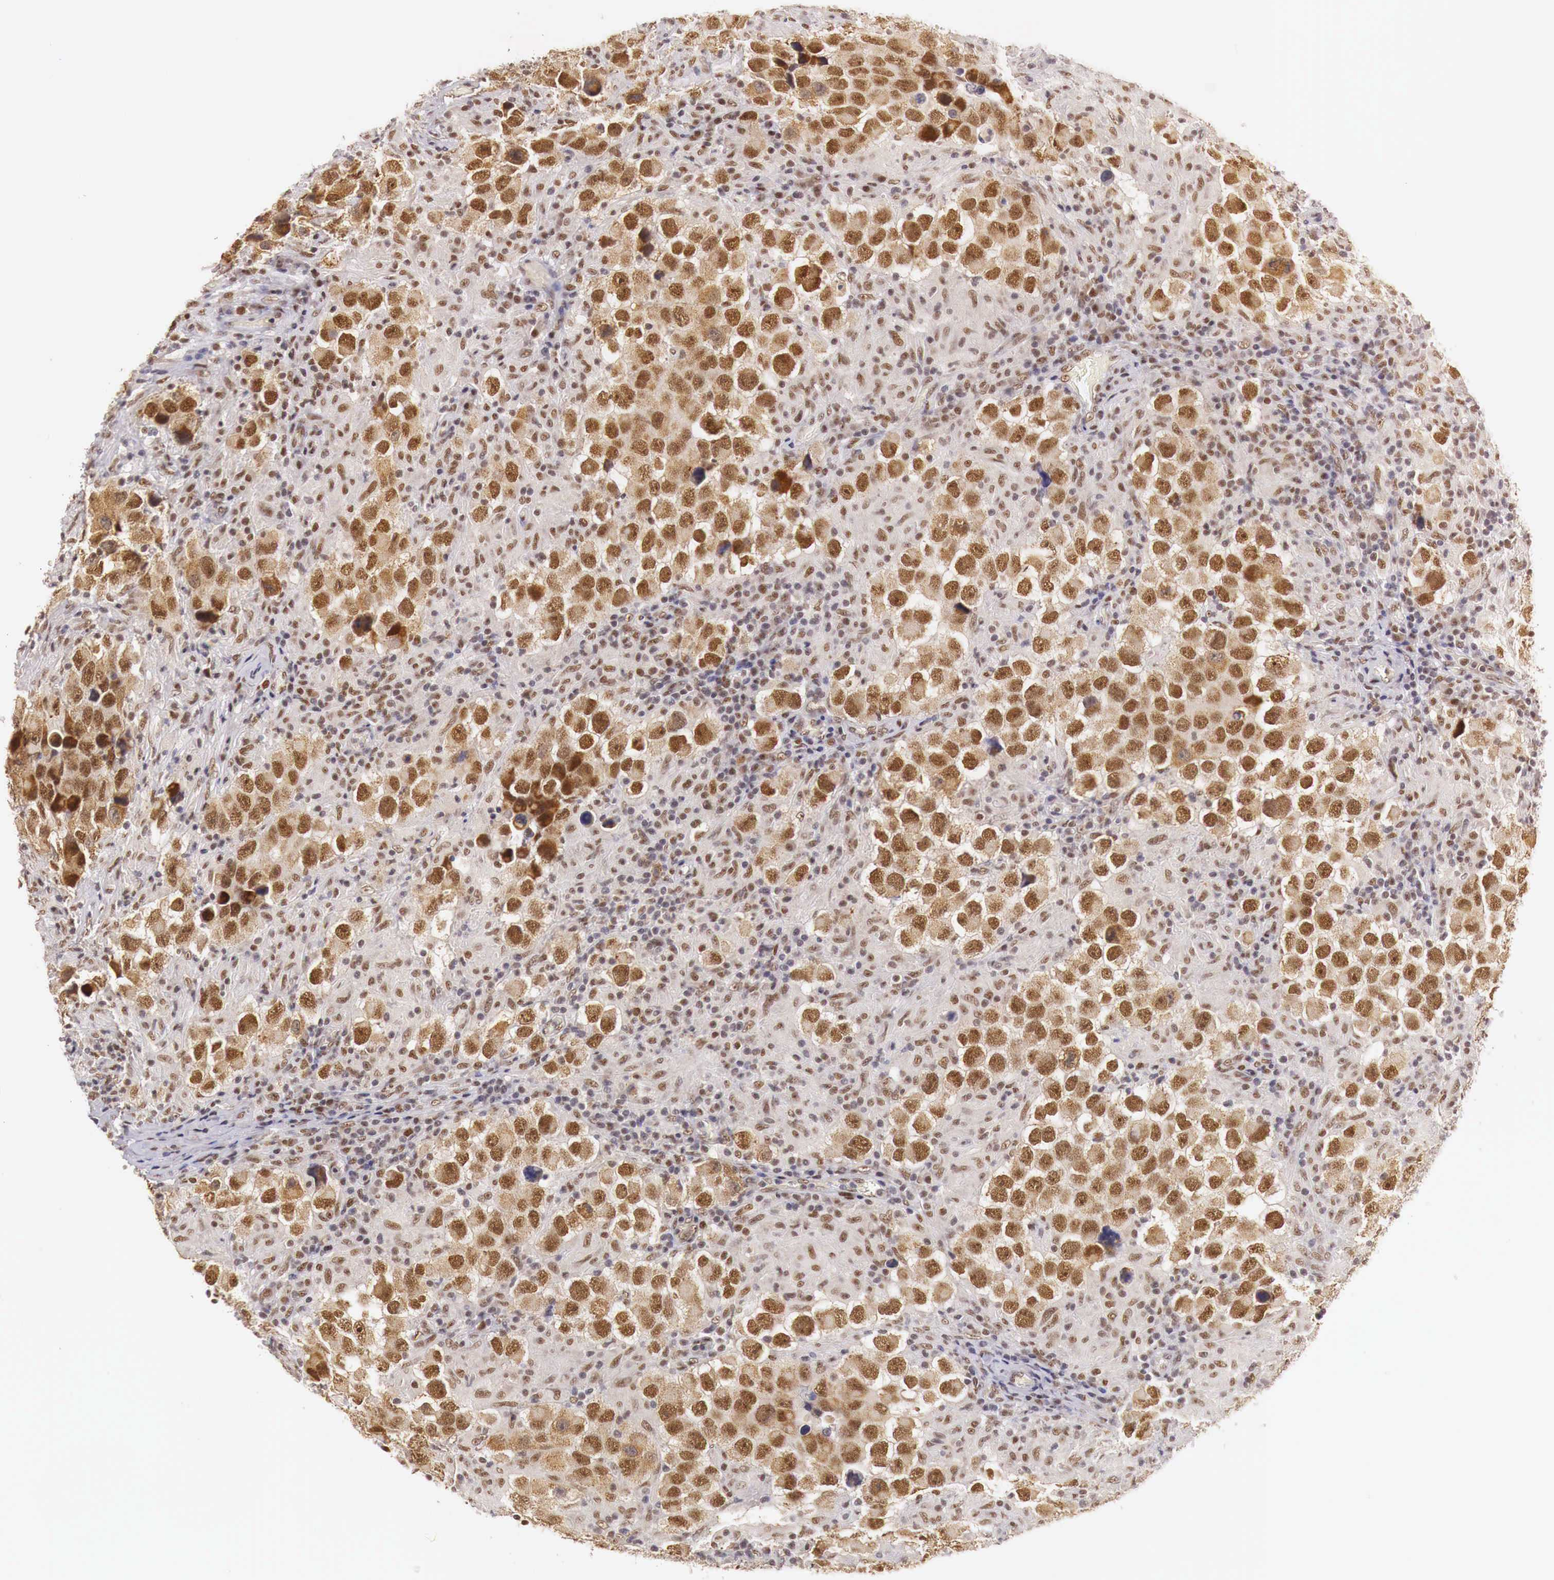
{"staining": {"intensity": "strong", "quantity": ">75%", "location": "cytoplasmic/membranous,nuclear"}, "tissue": "testis cancer", "cell_type": "Tumor cells", "image_type": "cancer", "snomed": [{"axis": "morphology", "description": "Carcinoma, Embryonal, NOS"}, {"axis": "topography", "description": "Testis"}], "caption": "This image exhibits testis cancer stained with immunohistochemistry (IHC) to label a protein in brown. The cytoplasmic/membranous and nuclear of tumor cells show strong positivity for the protein. Nuclei are counter-stained blue.", "gene": "GPKOW", "patient": {"sex": "male", "age": 21}}